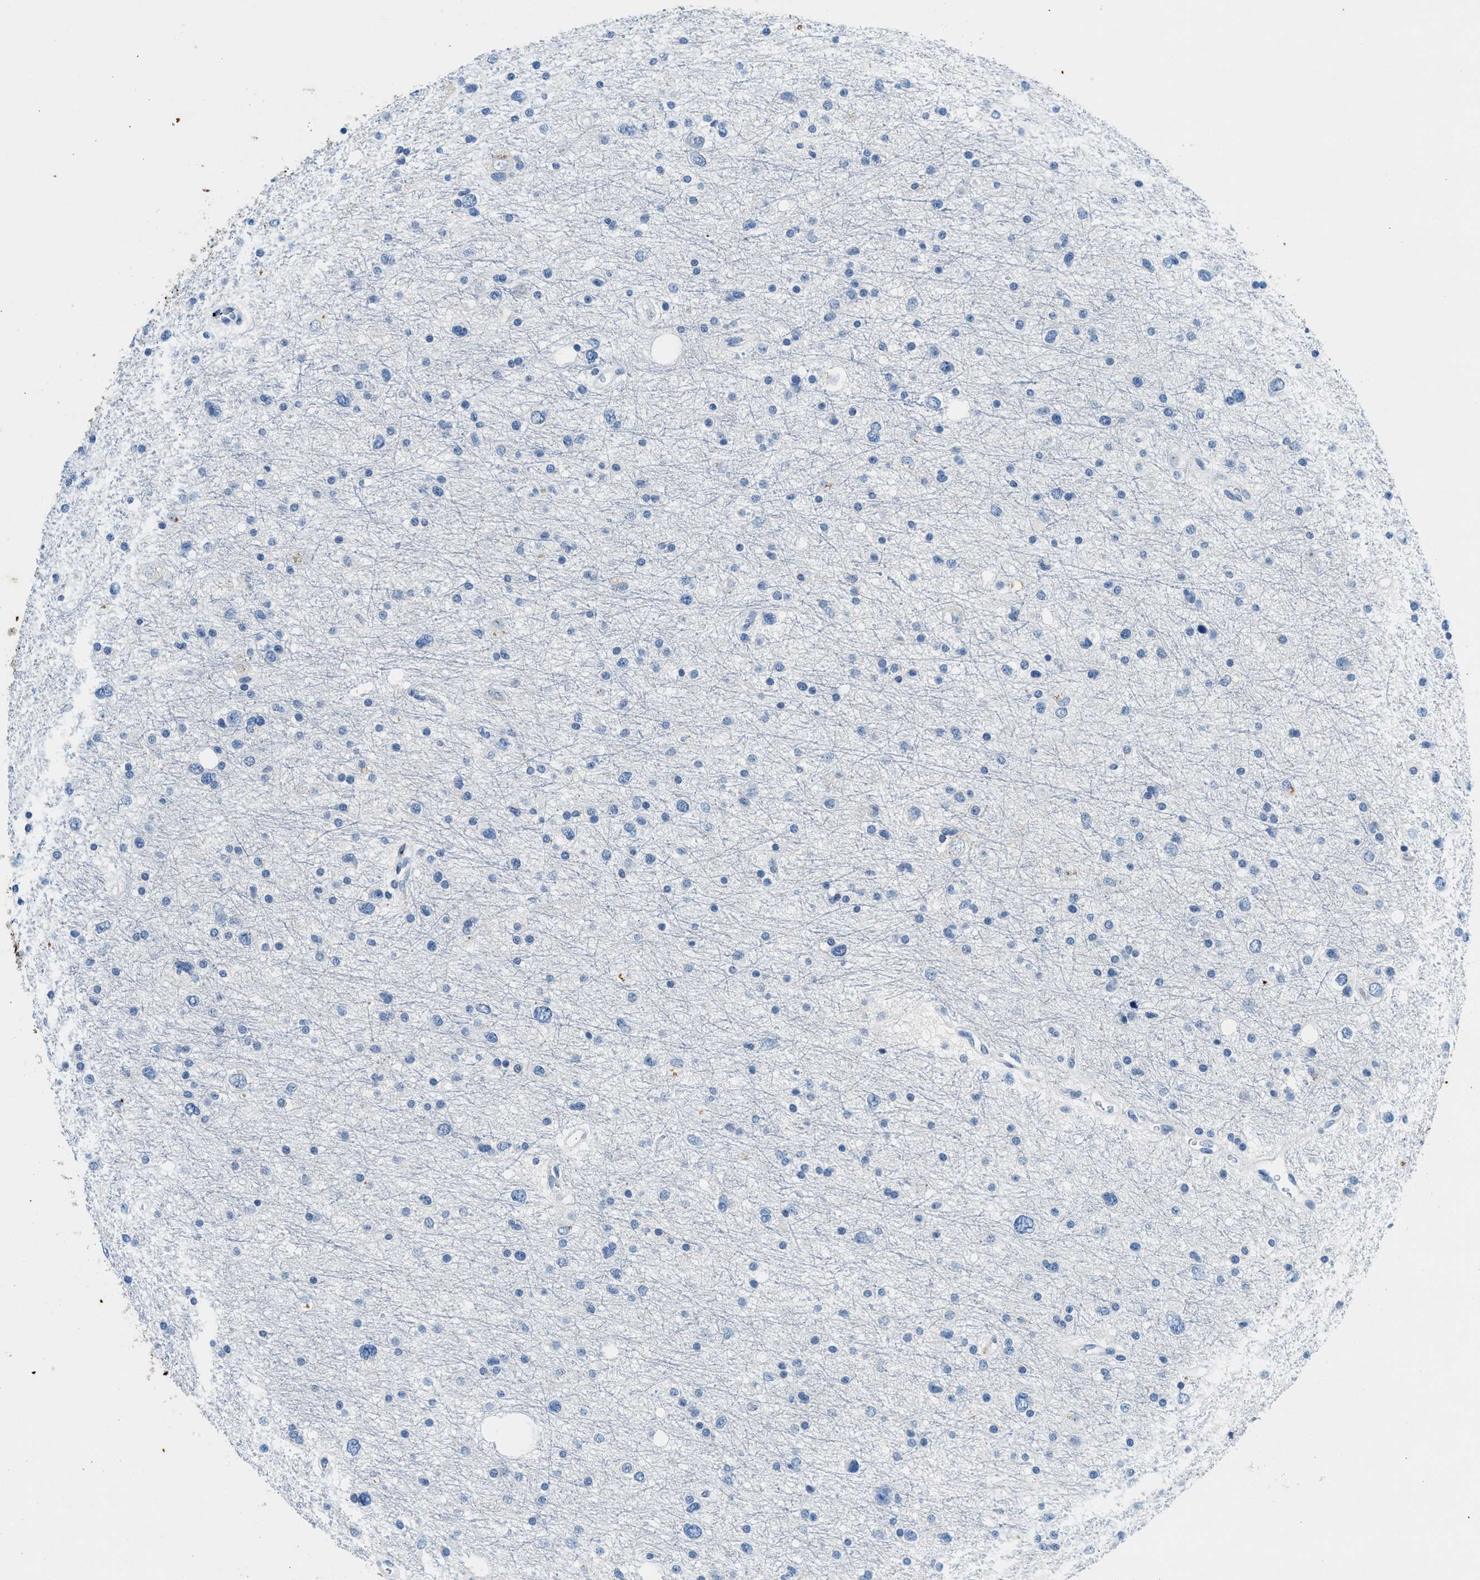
{"staining": {"intensity": "negative", "quantity": "none", "location": "none"}, "tissue": "glioma", "cell_type": "Tumor cells", "image_type": "cancer", "snomed": [{"axis": "morphology", "description": "Glioma, malignant, Low grade"}, {"axis": "topography", "description": "Brain"}], "caption": "Human glioma stained for a protein using immunohistochemistry reveals no expression in tumor cells.", "gene": "CFAP20", "patient": {"sex": "female", "age": 37}}